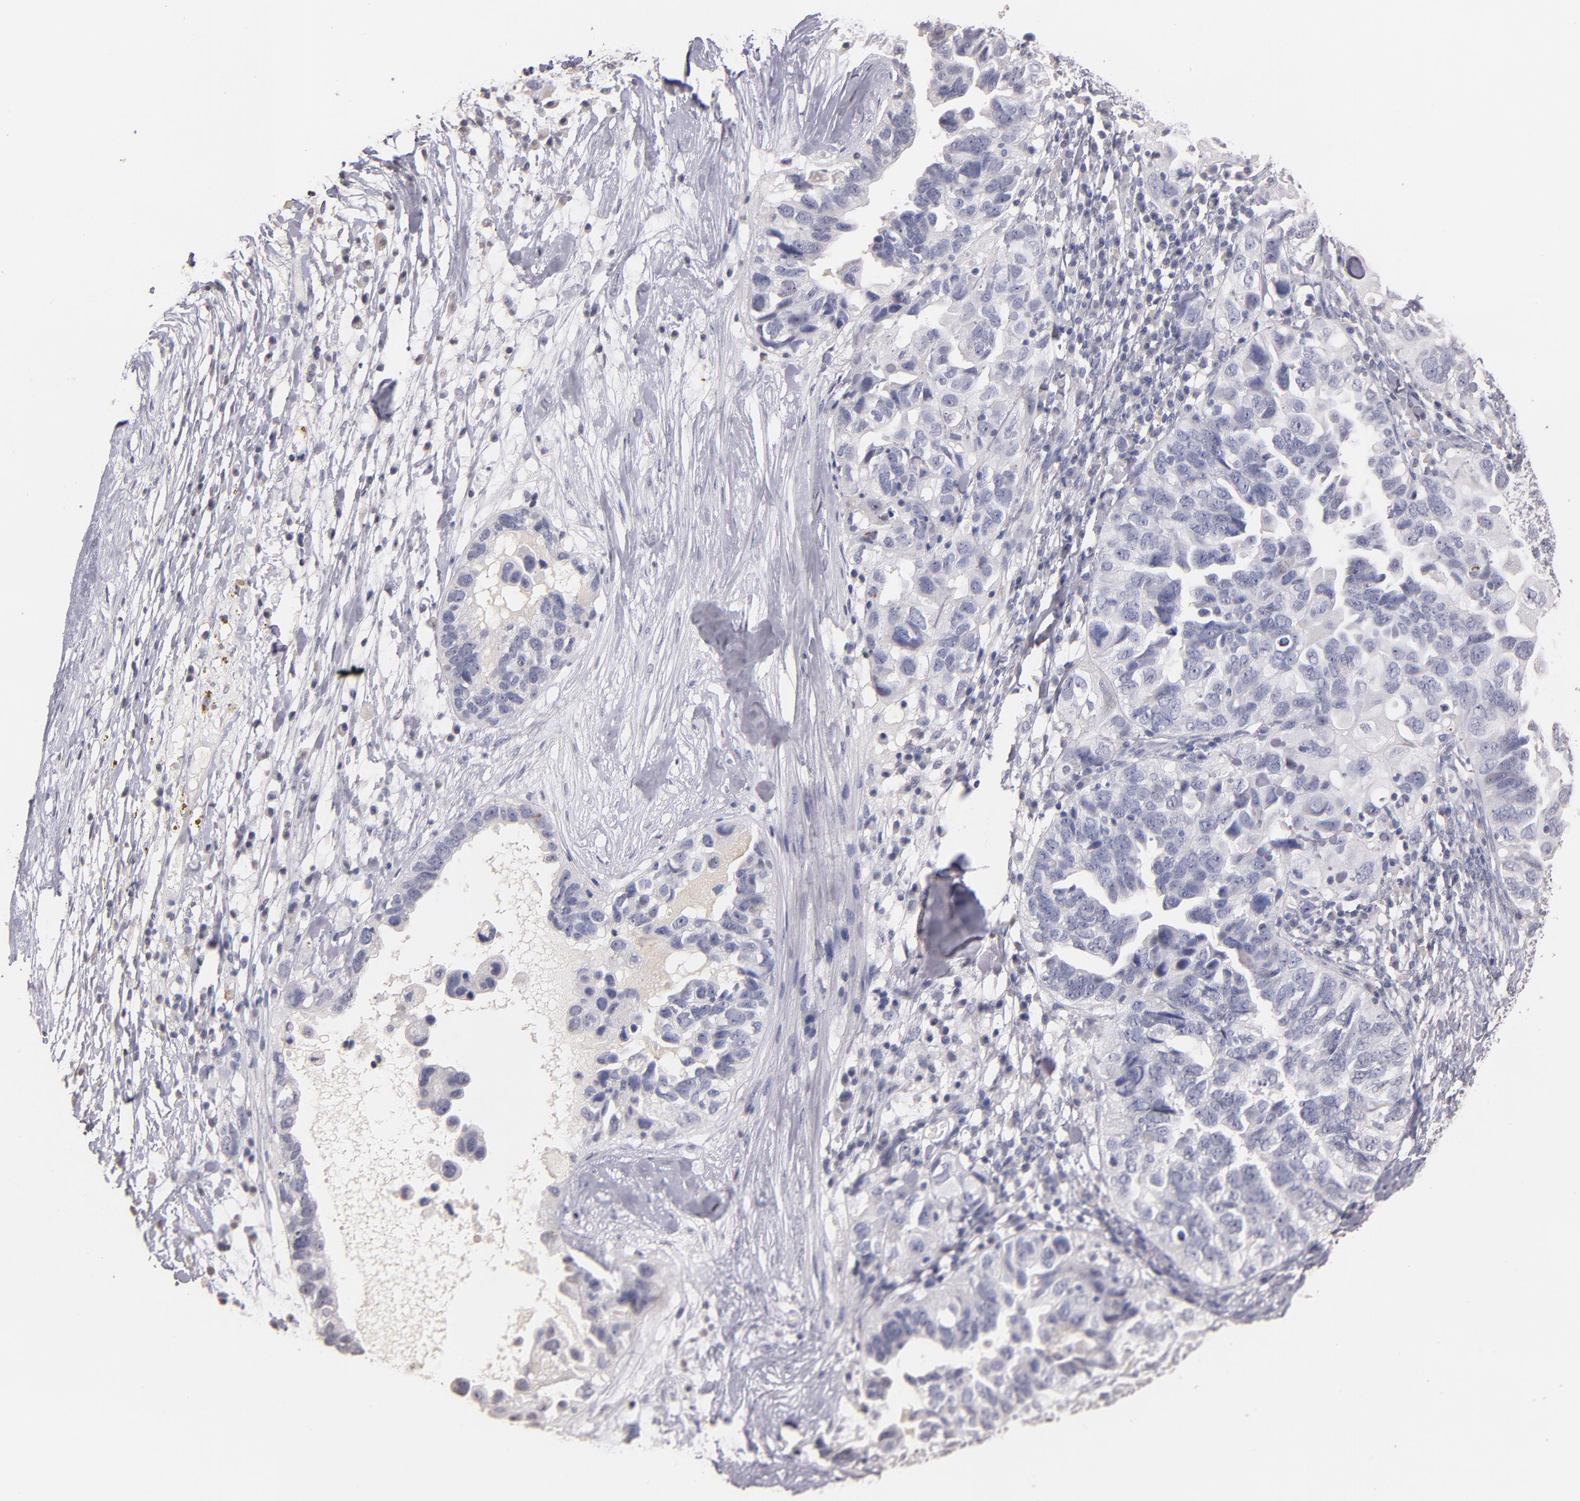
{"staining": {"intensity": "negative", "quantity": "none", "location": "none"}, "tissue": "ovarian cancer", "cell_type": "Tumor cells", "image_type": "cancer", "snomed": [{"axis": "morphology", "description": "Cystadenocarcinoma, serous, NOS"}, {"axis": "topography", "description": "Ovary"}], "caption": "Human ovarian cancer stained for a protein using immunohistochemistry (IHC) reveals no expression in tumor cells.", "gene": "SOX10", "patient": {"sex": "female", "age": 82}}